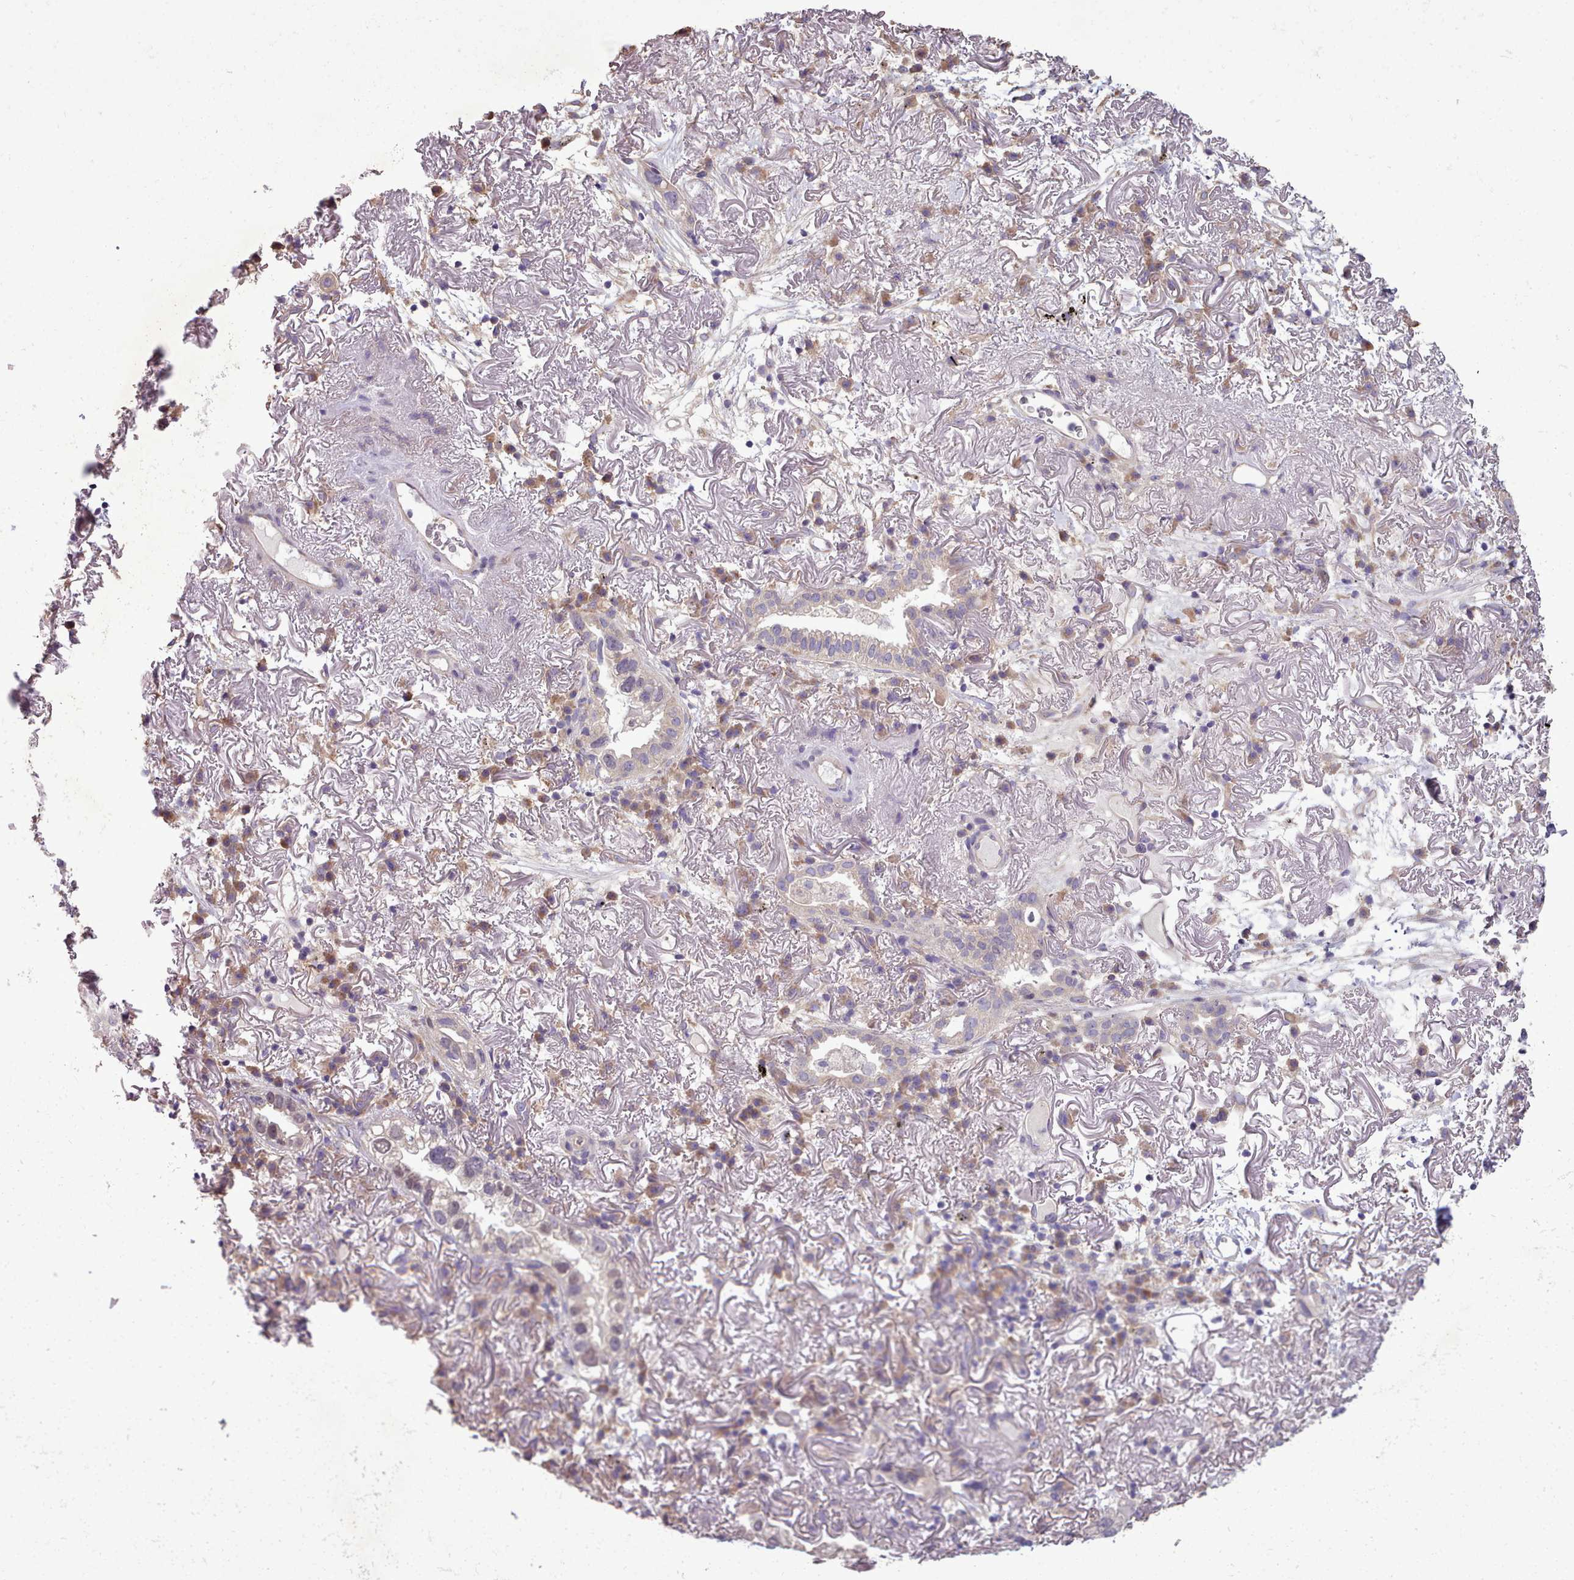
{"staining": {"intensity": "negative", "quantity": "none", "location": "none"}, "tissue": "lung cancer", "cell_type": "Tumor cells", "image_type": "cancer", "snomed": [{"axis": "morphology", "description": "Adenocarcinoma, NOS"}, {"axis": "topography", "description": "Lung"}], "caption": "Protein analysis of lung cancer exhibits no significant expression in tumor cells.", "gene": "DPF1", "patient": {"sex": "female", "age": 69}}